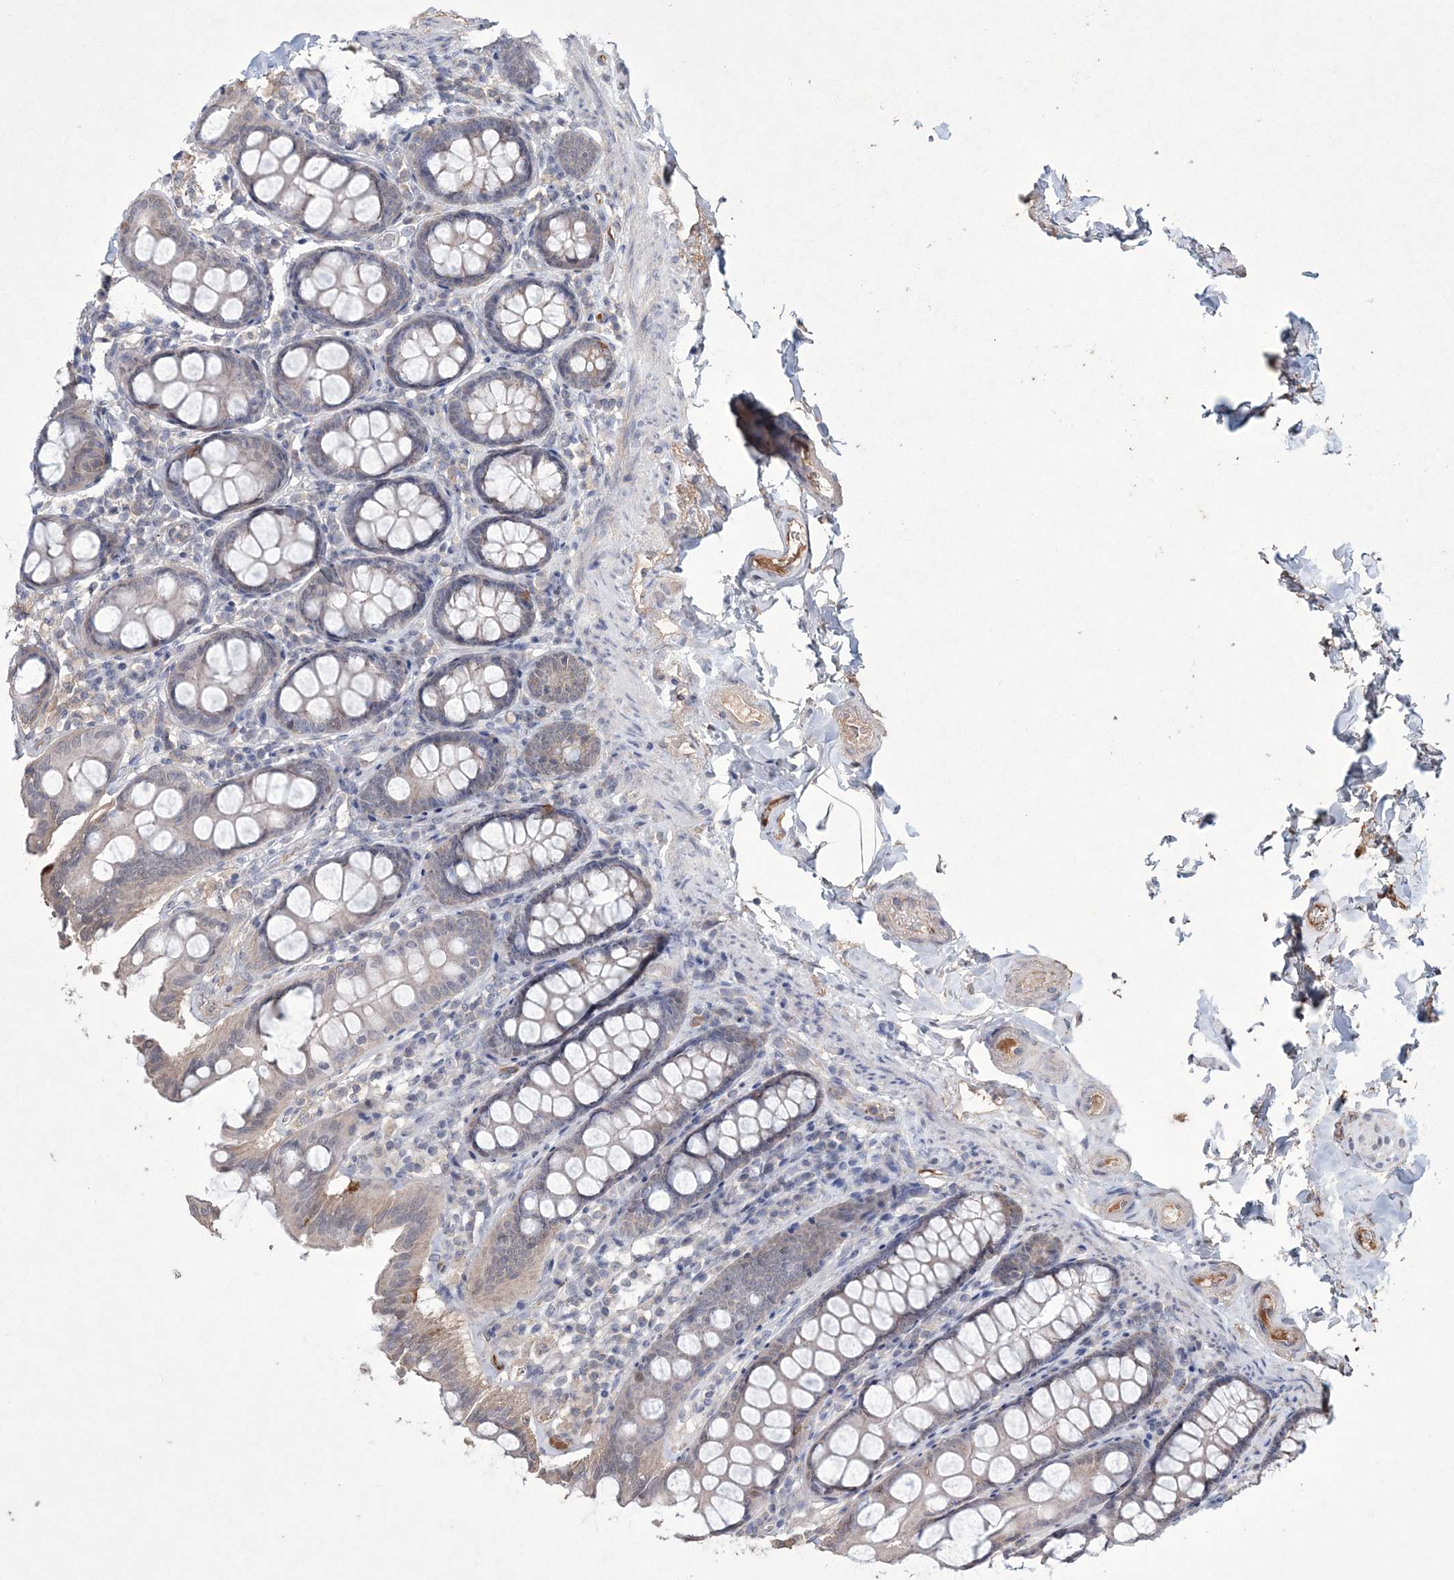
{"staining": {"intensity": "weak", "quantity": "25%-75%", "location": "cytoplasmic/membranous"}, "tissue": "colon", "cell_type": "Endothelial cells", "image_type": "normal", "snomed": [{"axis": "morphology", "description": "Normal tissue, NOS"}, {"axis": "topography", "description": "Colon"}, {"axis": "topography", "description": "Peripheral nerve tissue"}], "caption": "An IHC photomicrograph of normal tissue is shown. Protein staining in brown labels weak cytoplasmic/membranous positivity in colon within endothelial cells.", "gene": "DPCD", "patient": {"sex": "female", "age": 61}}